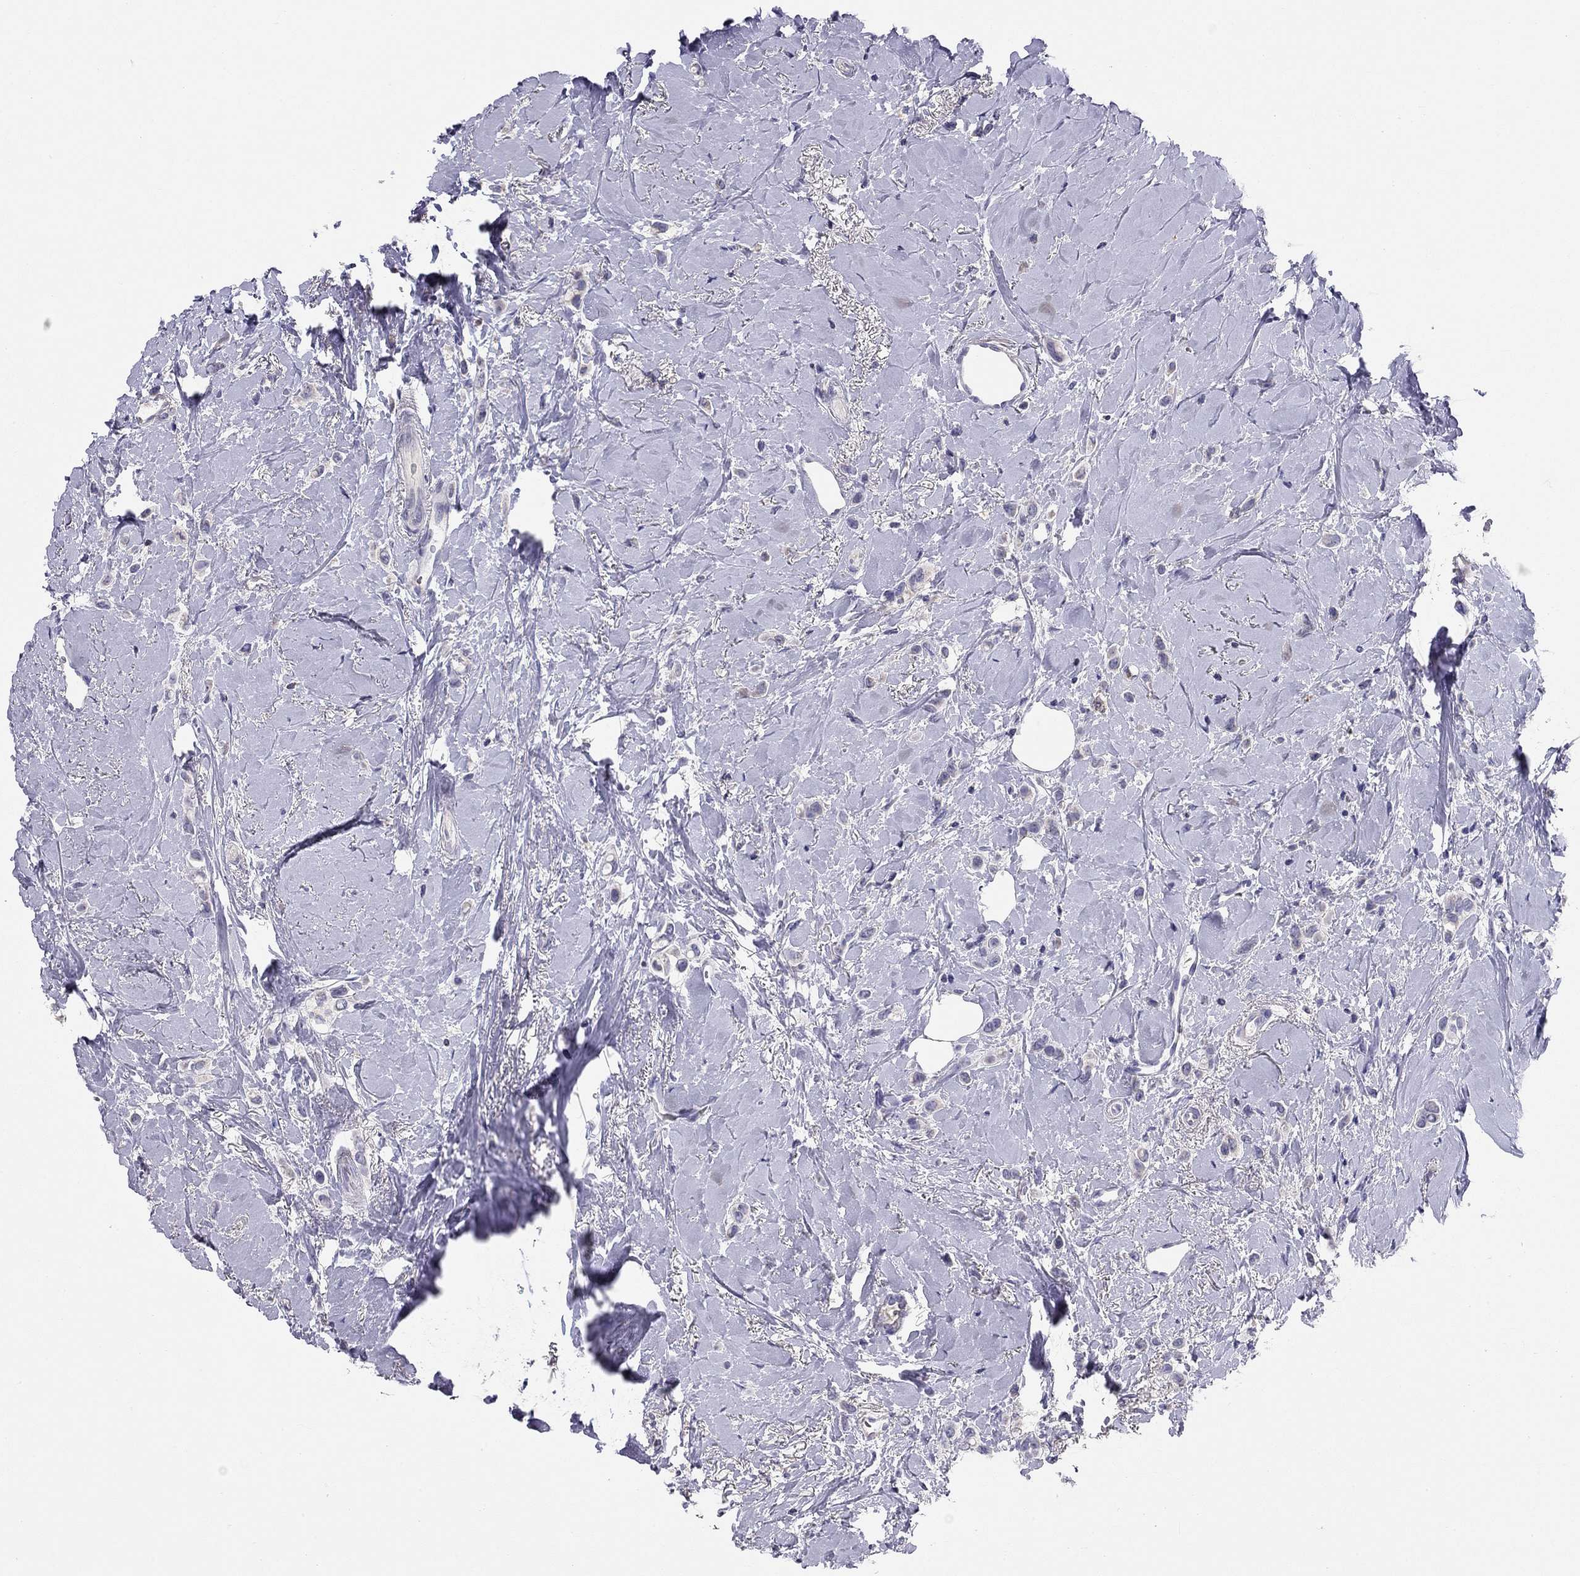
{"staining": {"intensity": "negative", "quantity": "none", "location": "none"}, "tissue": "breast cancer", "cell_type": "Tumor cells", "image_type": "cancer", "snomed": [{"axis": "morphology", "description": "Lobular carcinoma"}, {"axis": "topography", "description": "Breast"}], "caption": "Breast cancer (lobular carcinoma) was stained to show a protein in brown. There is no significant staining in tumor cells.", "gene": "CITED1", "patient": {"sex": "female", "age": 66}}